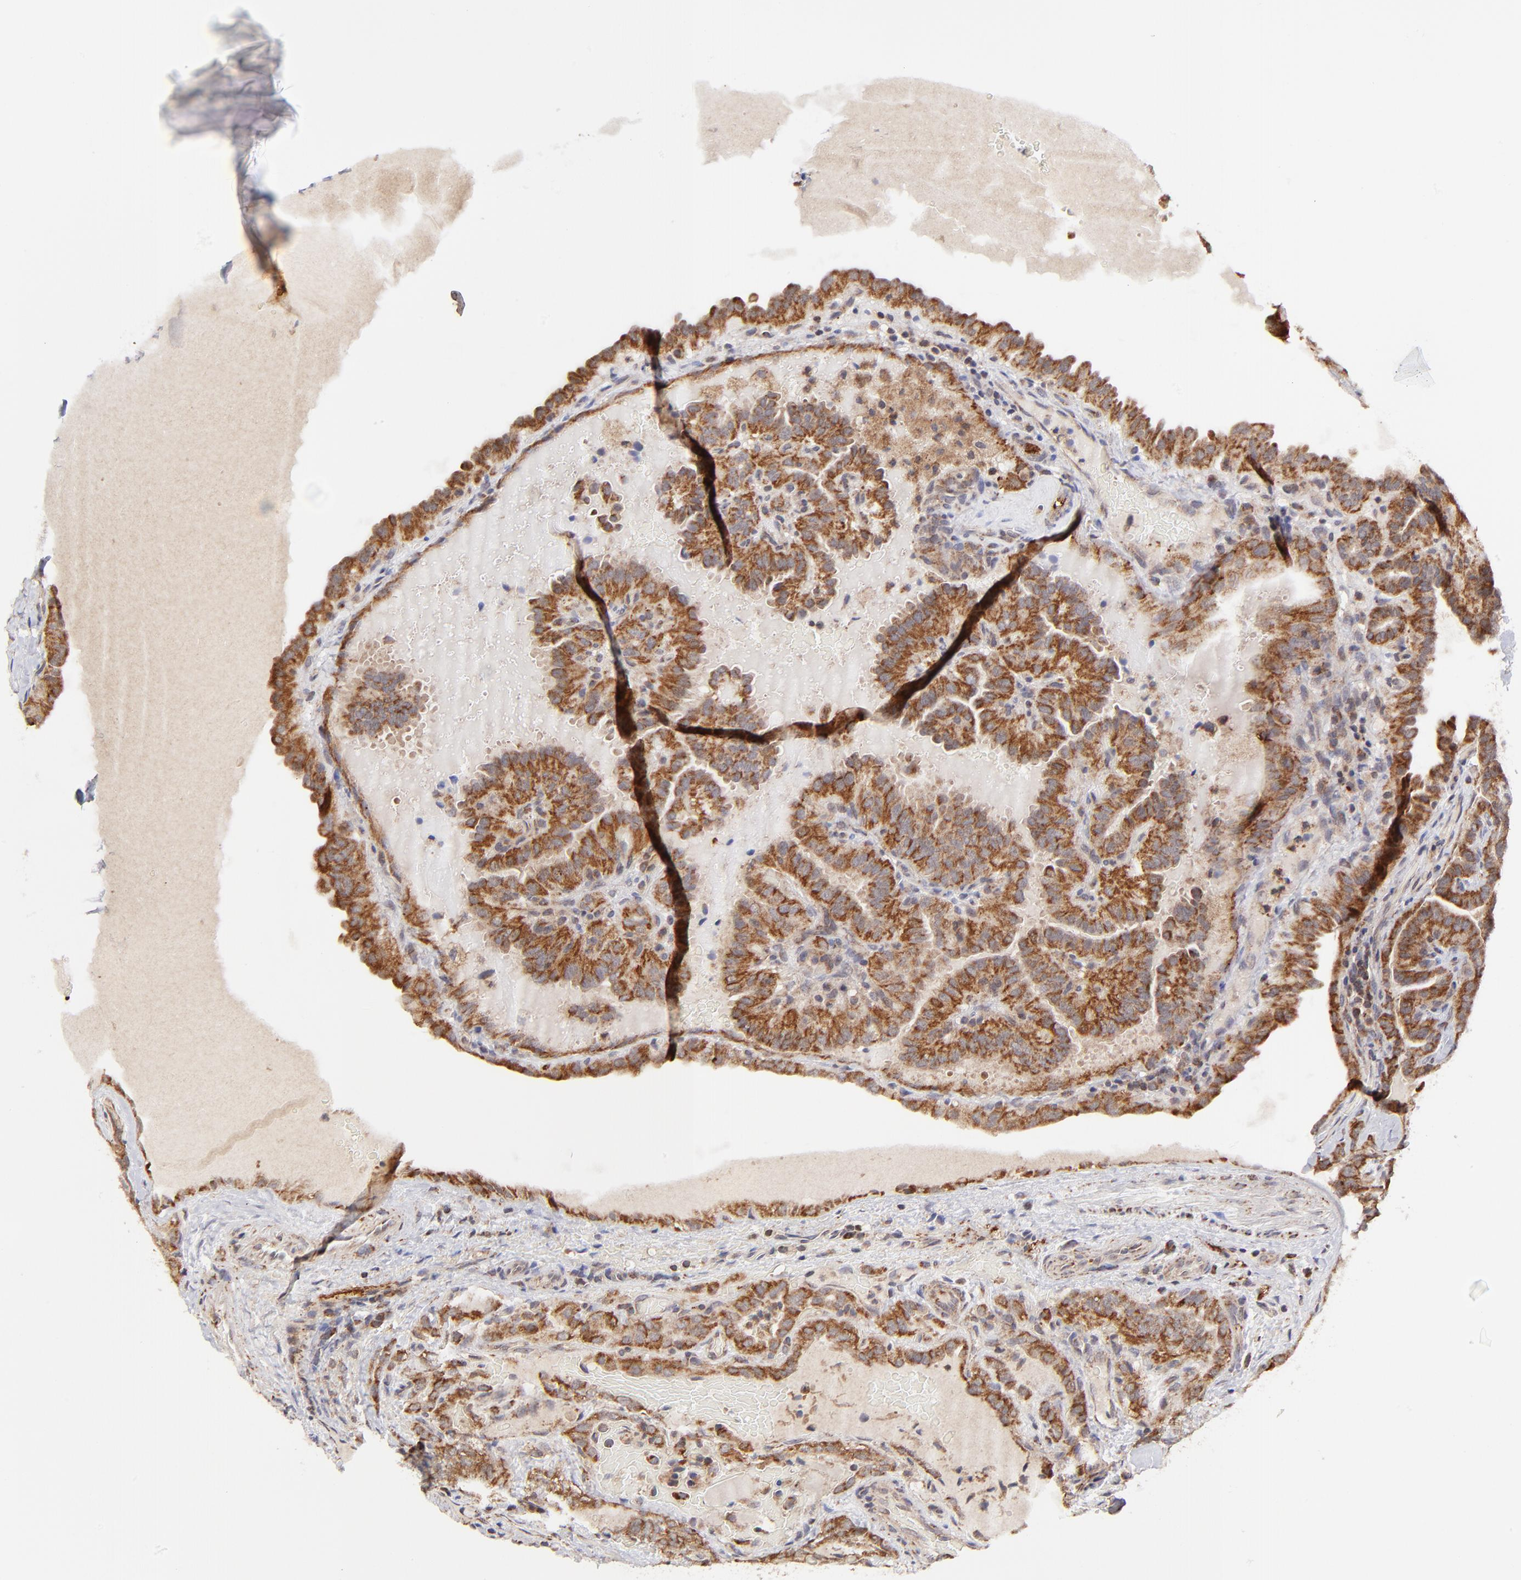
{"staining": {"intensity": "strong", "quantity": ">75%", "location": "cytoplasmic/membranous"}, "tissue": "thyroid cancer", "cell_type": "Tumor cells", "image_type": "cancer", "snomed": [{"axis": "morphology", "description": "Papillary adenocarcinoma, NOS"}, {"axis": "topography", "description": "Thyroid gland"}], "caption": "Thyroid papillary adenocarcinoma was stained to show a protein in brown. There is high levels of strong cytoplasmic/membranous positivity in approximately >75% of tumor cells.", "gene": "MAP2K7", "patient": {"sex": "male", "age": 77}}